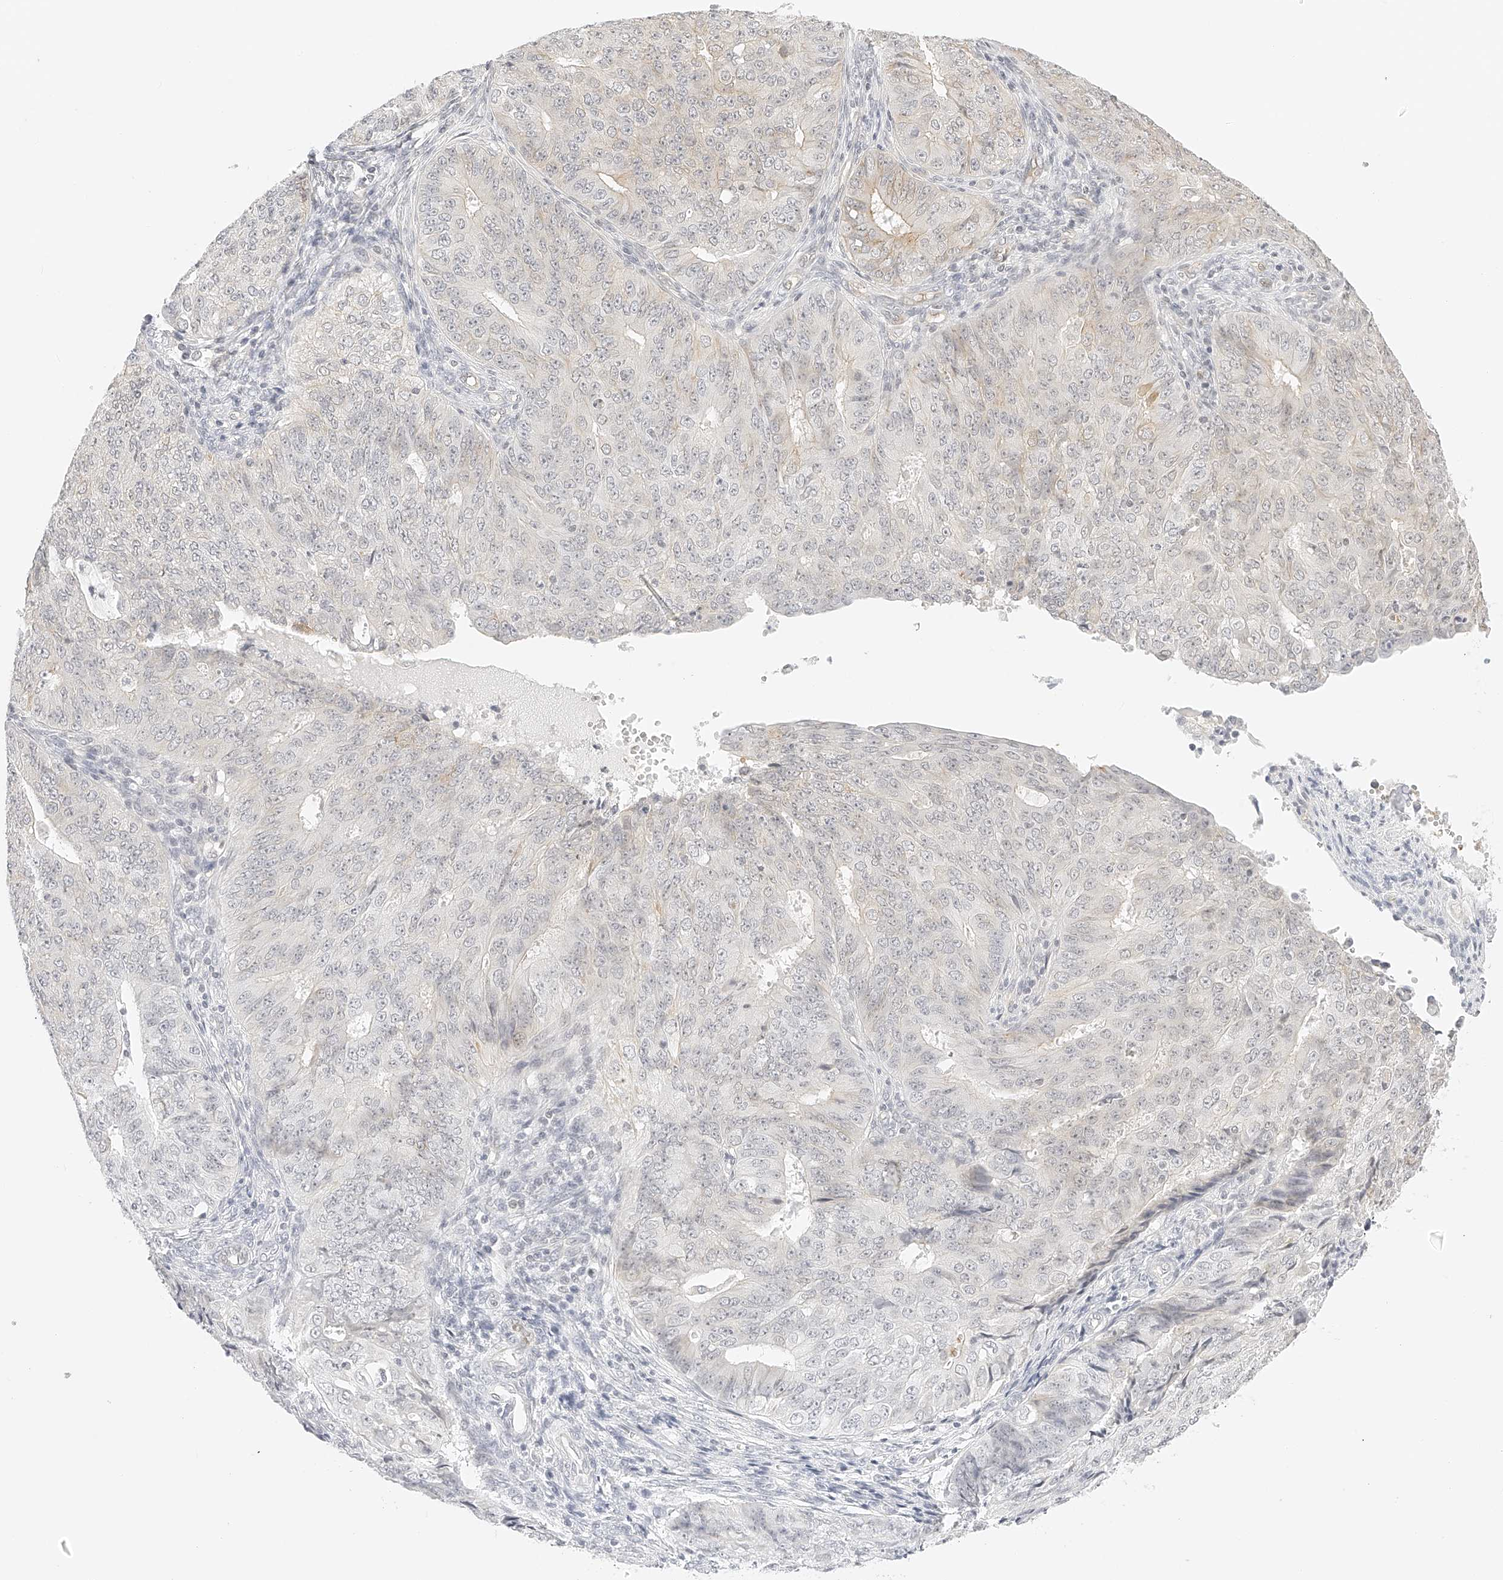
{"staining": {"intensity": "weak", "quantity": "<25%", "location": "cytoplasmic/membranous"}, "tissue": "endometrial cancer", "cell_type": "Tumor cells", "image_type": "cancer", "snomed": [{"axis": "morphology", "description": "Adenocarcinoma, NOS"}, {"axis": "topography", "description": "Endometrium"}], "caption": "IHC photomicrograph of neoplastic tissue: human endometrial adenocarcinoma stained with DAB (3,3'-diaminobenzidine) reveals no significant protein expression in tumor cells.", "gene": "ZFP69", "patient": {"sex": "female", "age": 32}}